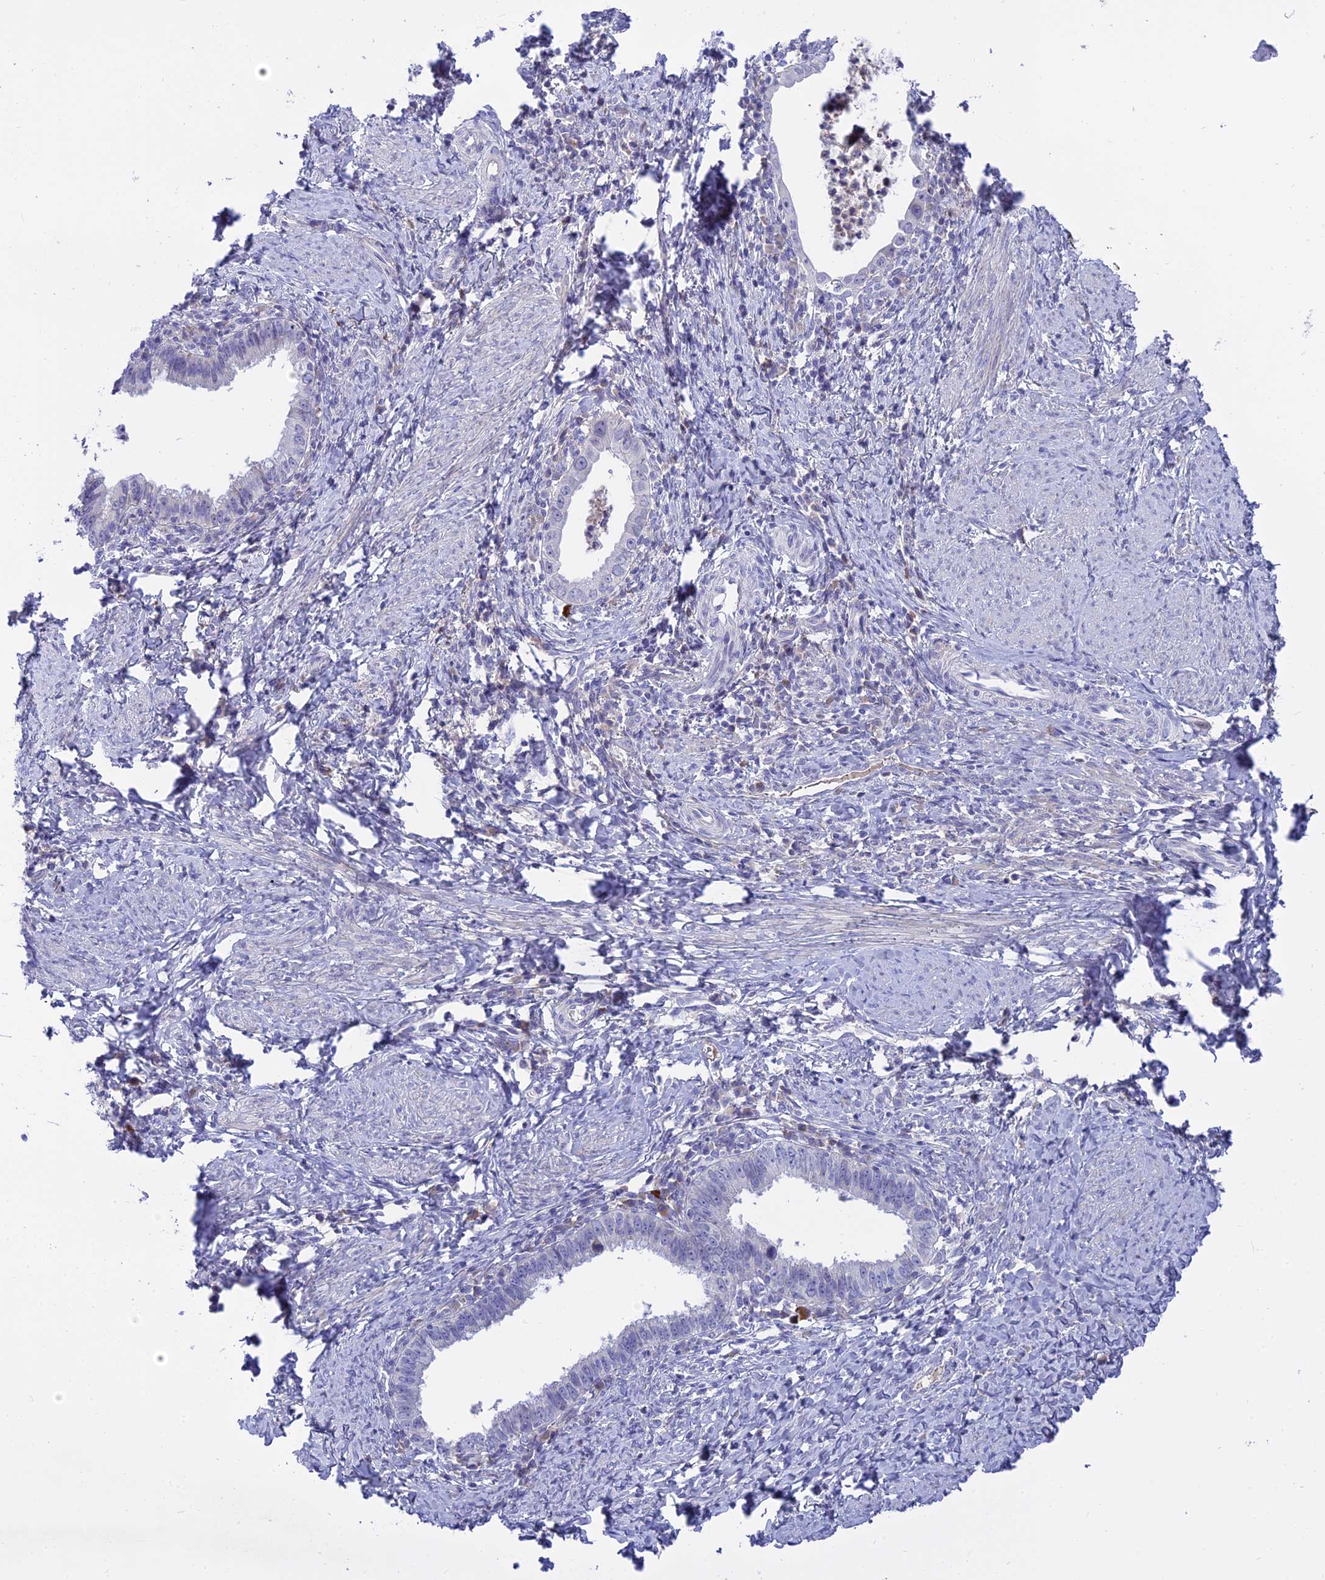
{"staining": {"intensity": "negative", "quantity": "none", "location": "none"}, "tissue": "cervical cancer", "cell_type": "Tumor cells", "image_type": "cancer", "snomed": [{"axis": "morphology", "description": "Adenocarcinoma, NOS"}, {"axis": "topography", "description": "Cervix"}], "caption": "A high-resolution micrograph shows immunohistochemistry (IHC) staining of adenocarcinoma (cervical), which displays no significant positivity in tumor cells.", "gene": "MBD3L1", "patient": {"sex": "female", "age": 36}}